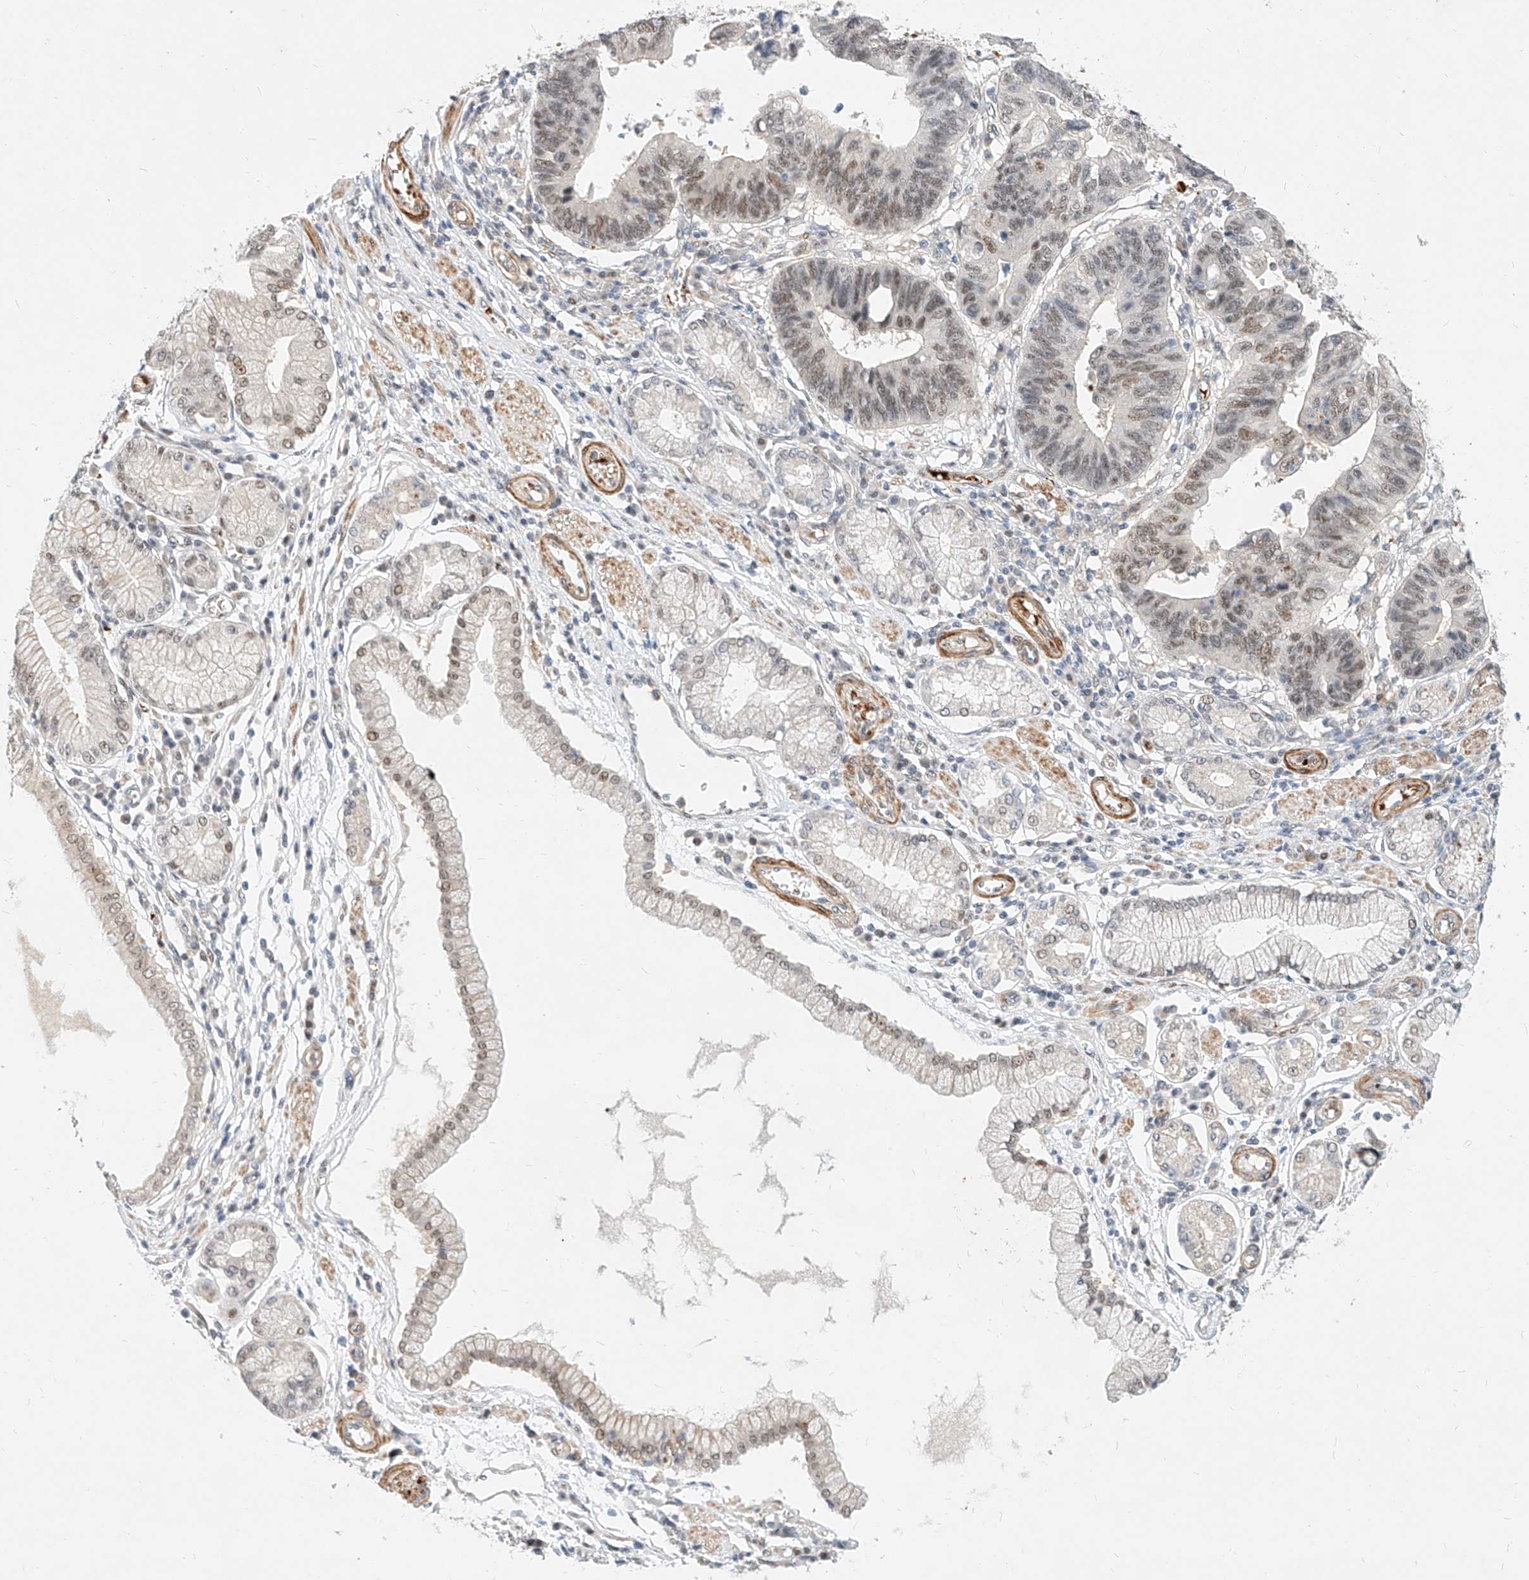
{"staining": {"intensity": "moderate", "quantity": "<25%", "location": "nuclear"}, "tissue": "stomach cancer", "cell_type": "Tumor cells", "image_type": "cancer", "snomed": [{"axis": "morphology", "description": "Adenocarcinoma, NOS"}, {"axis": "topography", "description": "Stomach"}], "caption": "A micrograph of human stomach adenocarcinoma stained for a protein displays moderate nuclear brown staining in tumor cells. (DAB (3,3'-diaminobenzidine) IHC, brown staining for protein, blue staining for nuclei).", "gene": "CBX8", "patient": {"sex": "male", "age": 59}}